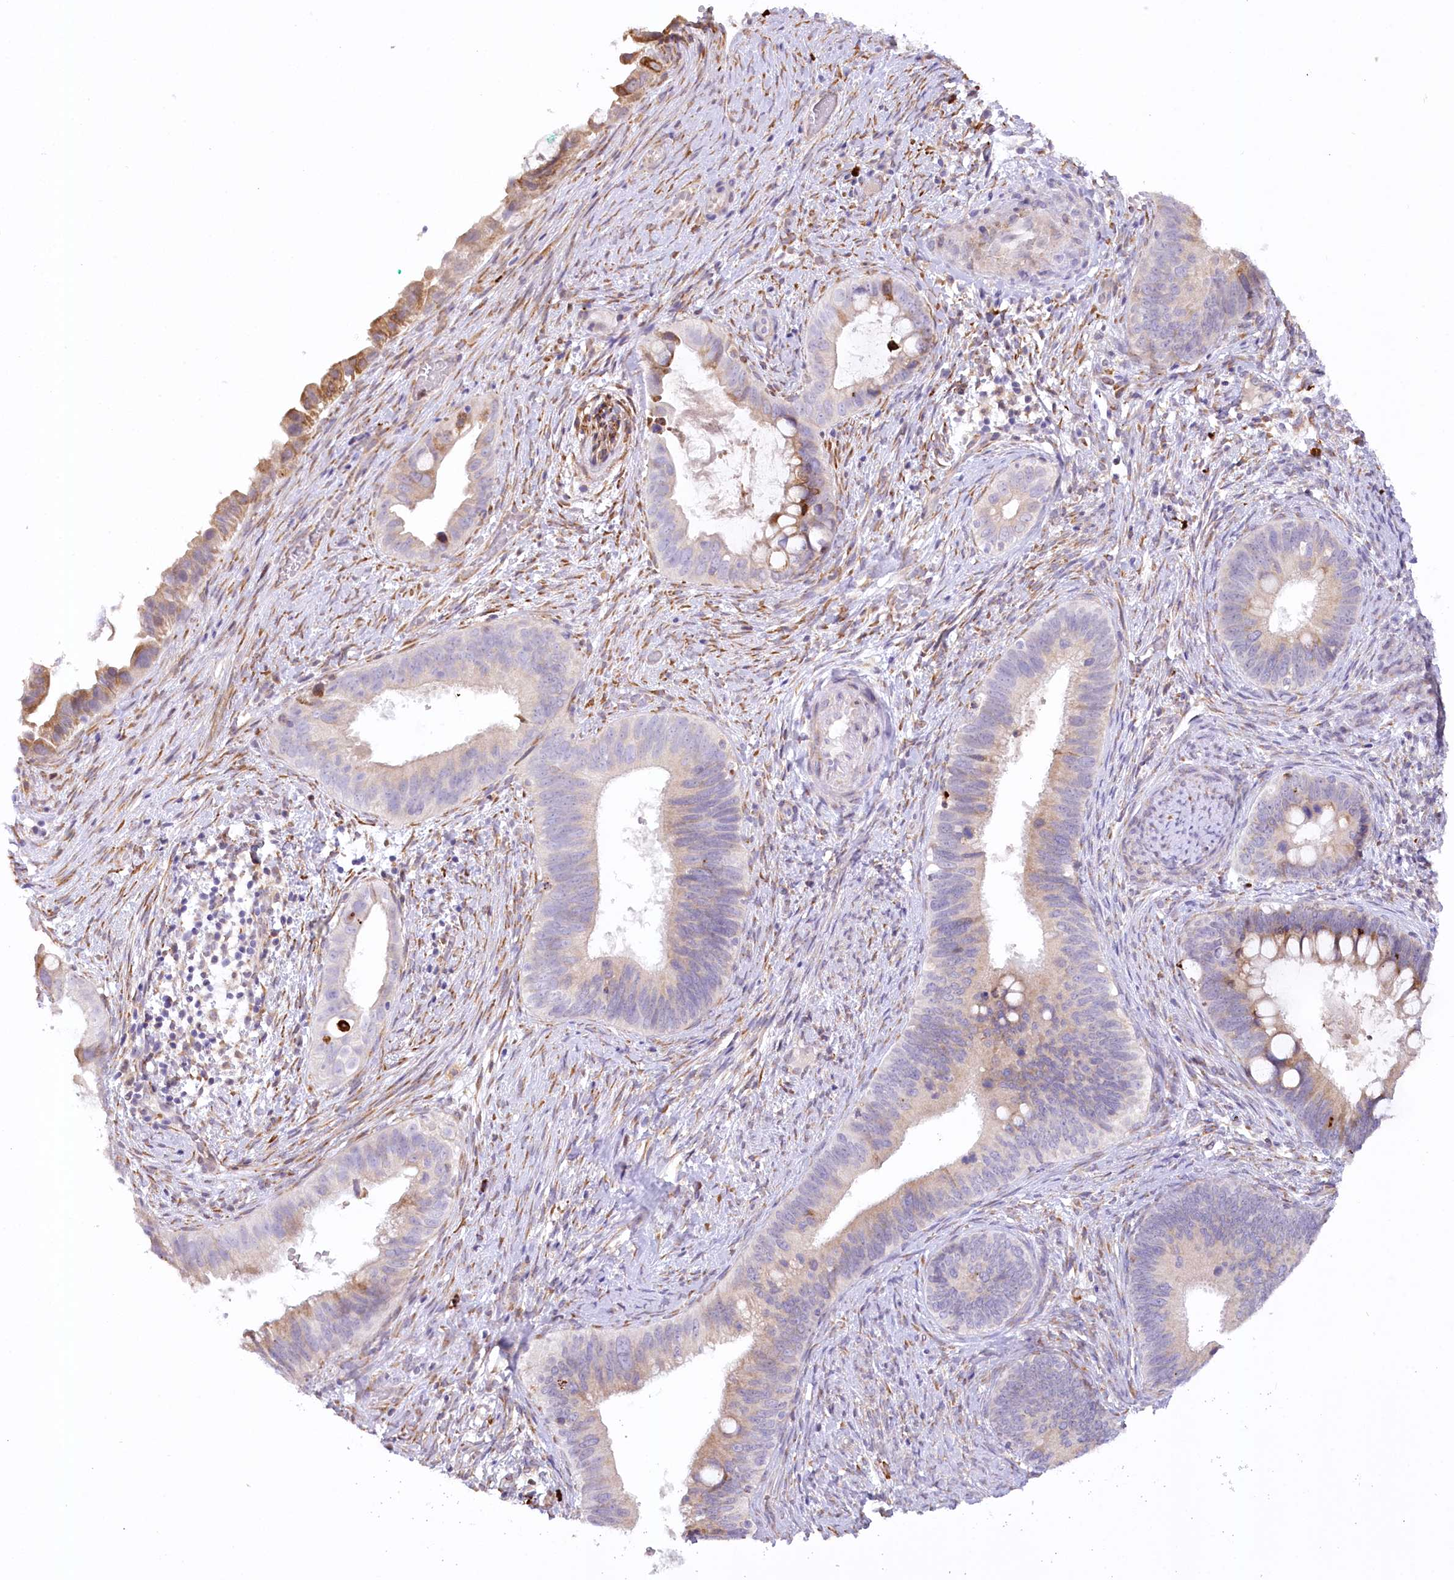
{"staining": {"intensity": "moderate", "quantity": "<25%", "location": "cytoplasmic/membranous"}, "tissue": "cervical cancer", "cell_type": "Tumor cells", "image_type": "cancer", "snomed": [{"axis": "morphology", "description": "Adenocarcinoma, NOS"}, {"axis": "topography", "description": "Cervix"}], "caption": "About <25% of tumor cells in human cervical cancer (adenocarcinoma) show moderate cytoplasmic/membranous protein positivity as visualized by brown immunohistochemical staining.", "gene": "NCKAP5", "patient": {"sex": "female", "age": 42}}